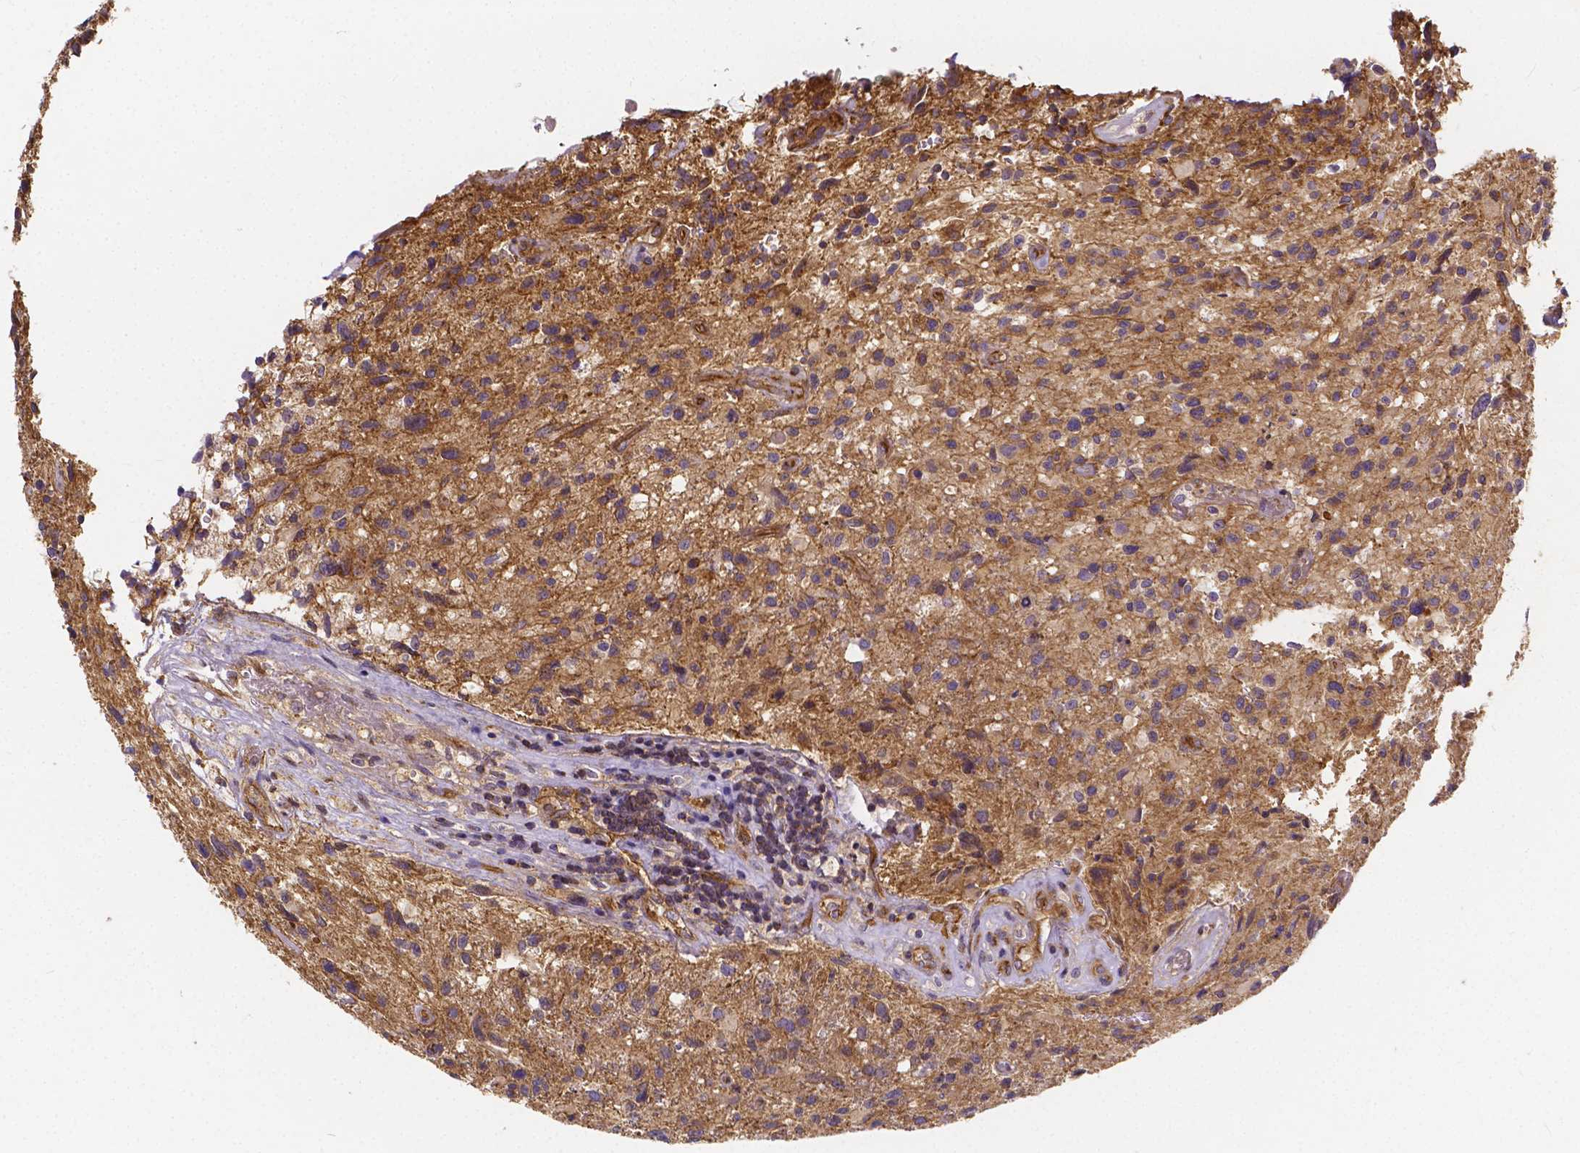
{"staining": {"intensity": "moderate", "quantity": ">75%", "location": "cytoplasmic/membranous"}, "tissue": "glioma", "cell_type": "Tumor cells", "image_type": "cancer", "snomed": [{"axis": "morphology", "description": "Glioma, malignant, High grade"}, {"axis": "topography", "description": "Brain"}], "caption": "Brown immunohistochemical staining in human malignant high-grade glioma shows moderate cytoplasmic/membranous positivity in approximately >75% of tumor cells. (DAB IHC, brown staining for protein, blue staining for nuclei).", "gene": "CLINT1", "patient": {"sex": "male", "age": 63}}